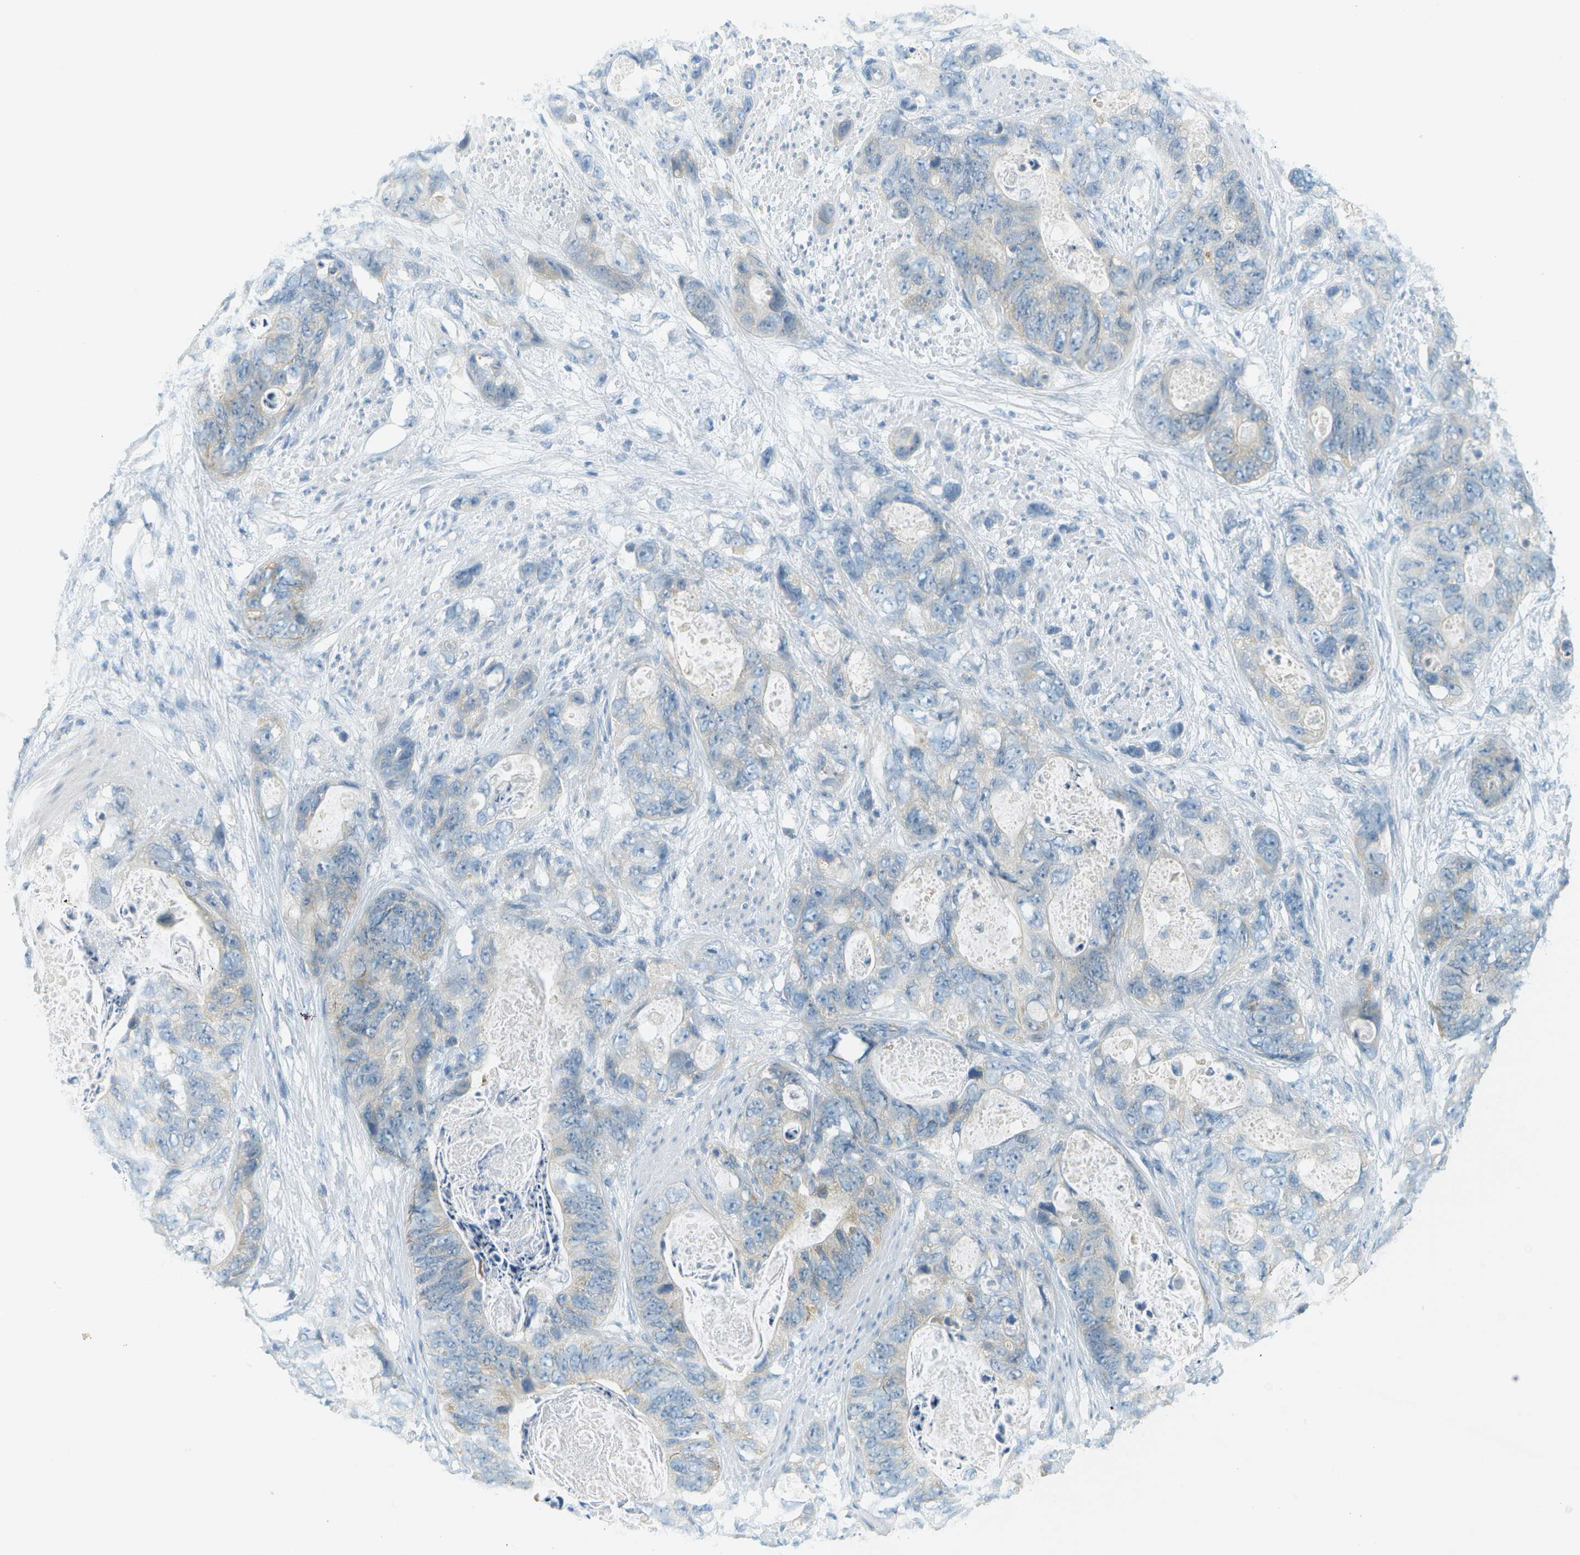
{"staining": {"intensity": "negative", "quantity": "none", "location": "none"}, "tissue": "stomach cancer", "cell_type": "Tumor cells", "image_type": "cancer", "snomed": [{"axis": "morphology", "description": "Adenocarcinoma, NOS"}, {"axis": "topography", "description": "Stomach"}], "caption": "Photomicrograph shows no significant protein expression in tumor cells of stomach cancer (adenocarcinoma).", "gene": "SMYD5", "patient": {"sex": "female", "age": 89}}